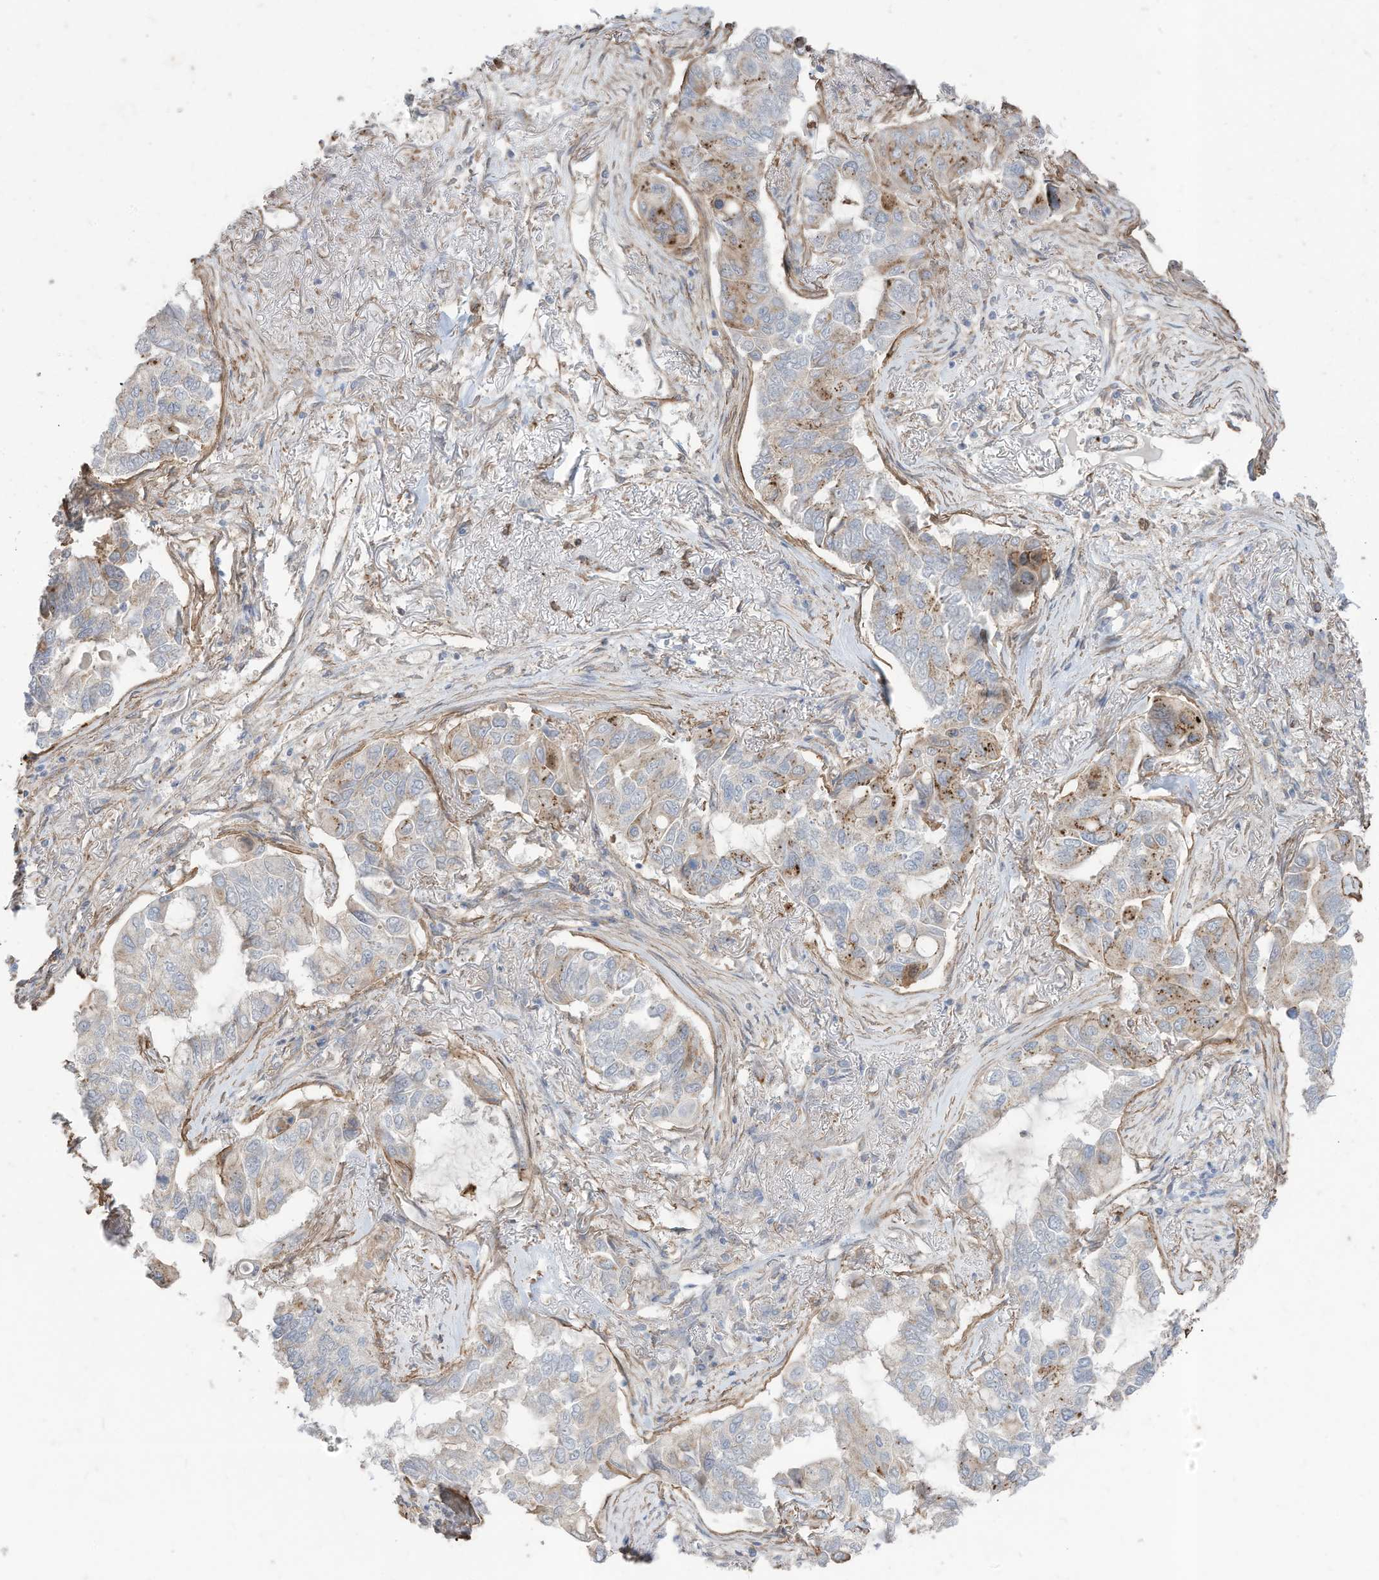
{"staining": {"intensity": "negative", "quantity": "none", "location": "none"}, "tissue": "lung cancer", "cell_type": "Tumor cells", "image_type": "cancer", "snomed": [{"axis": "morphology", "description": "Adenocarcinoma, NOS"}, {"axis": "topography", "description": "Lung"}], "caption": "Immunohistochemistry (IHC) image of neoplastic tissue: lung adenocarcinoma stained with DAB demonstrates no significant protein expression in tumor cells.", "gene": "SLC17A7", "patient": {"sex": "male", "age": 64}}